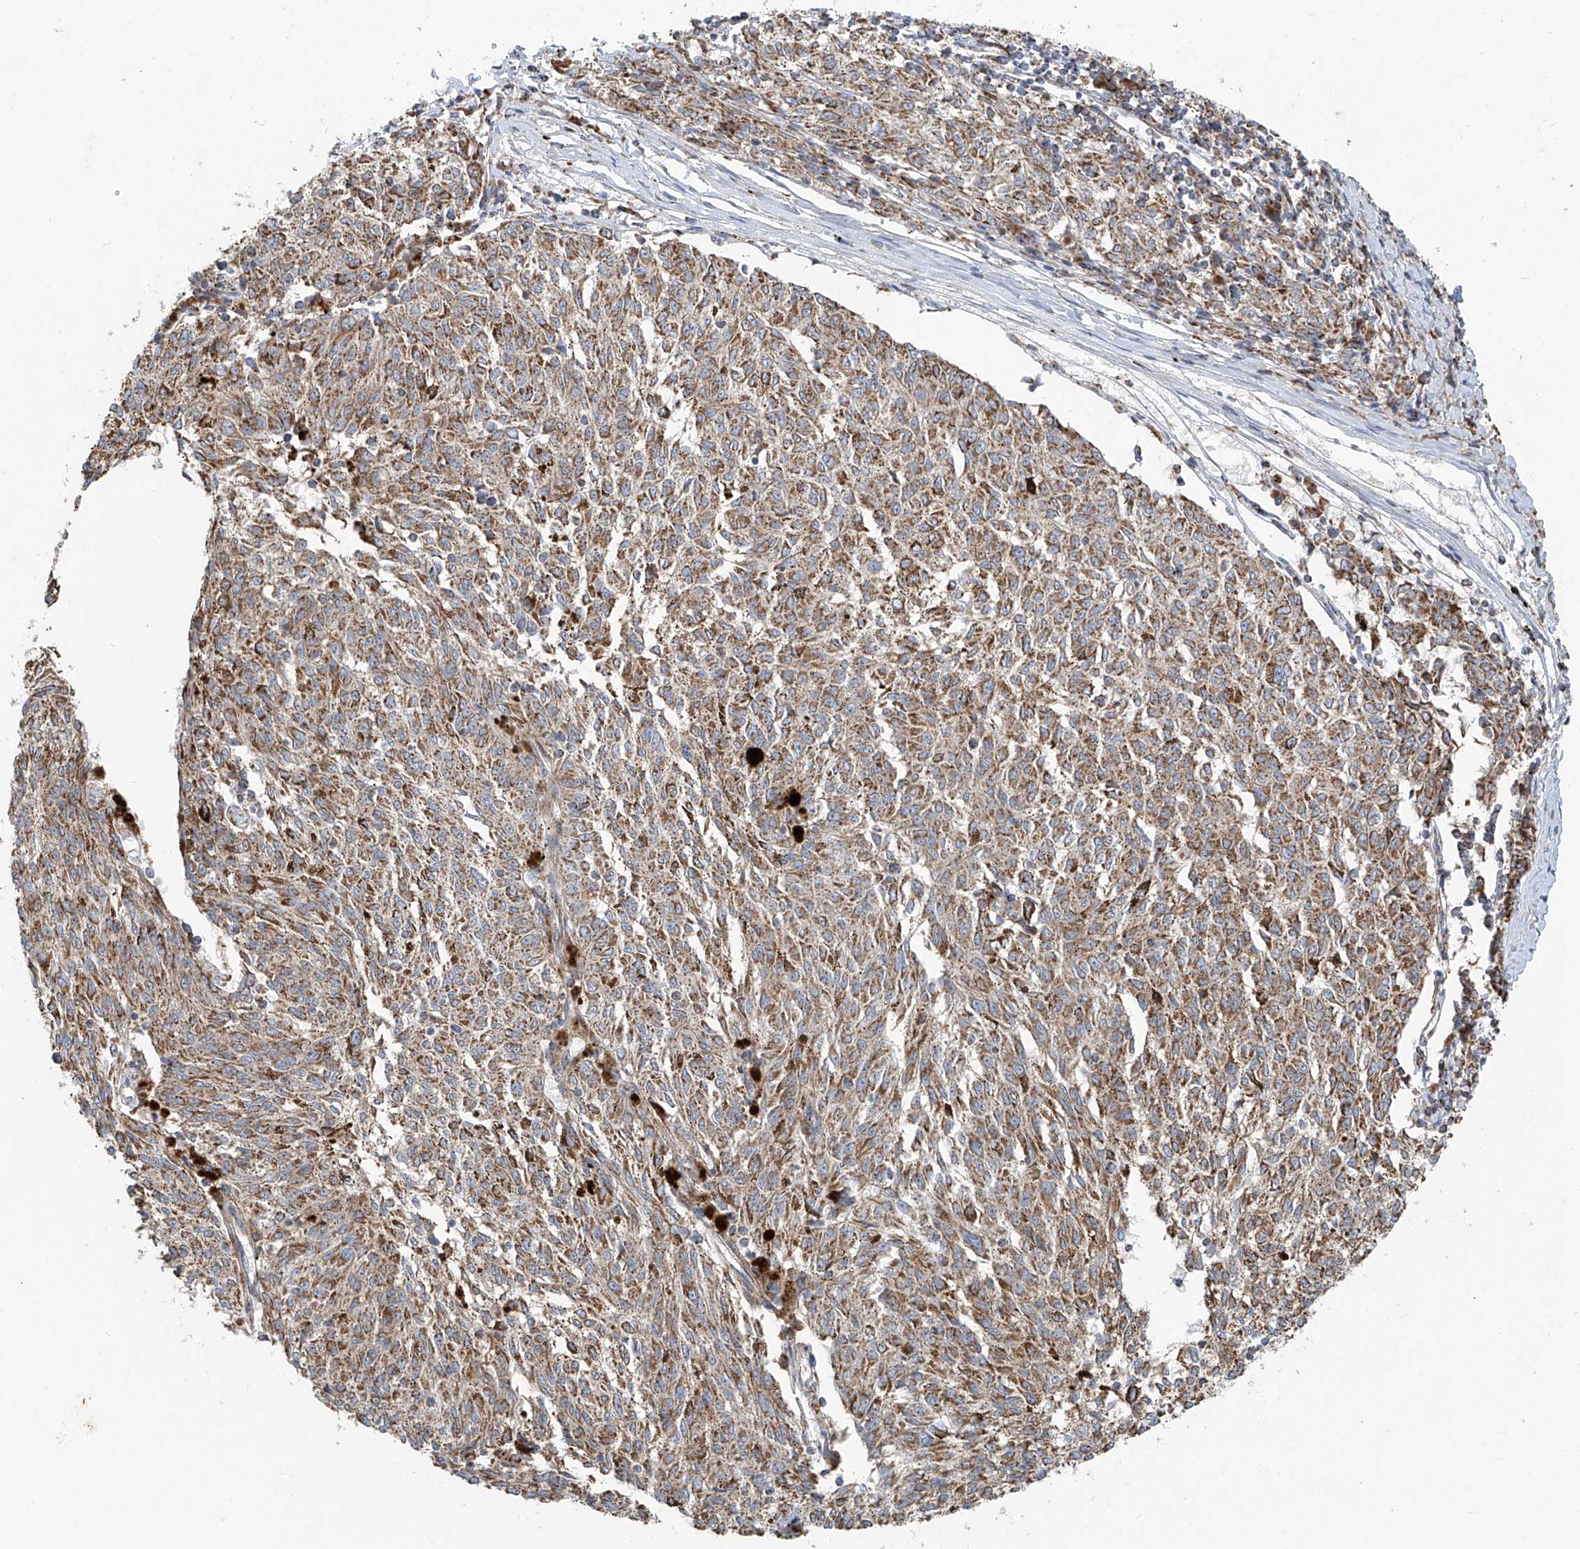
{"staining": {"intensity": "moderate", "quantity": ">75%", "location": "cytoplasmic/membranous"}, "tissue": "melanoma", "cell_type": "Tumor cells", "image_type": "cancer", "snomed": [{"axis": "morphology", "description": "Malignant melanoma, NOS"}, {"axis": "topography", "description": "Skin"}], "caption": "Protein expression analysis of human melanoma reveals moderate cytoplasmic/membranous positivity in approximately >75% of tumor cells.", "gene": "C2orf74", "patient": {"sex": "female", "age": 72}}